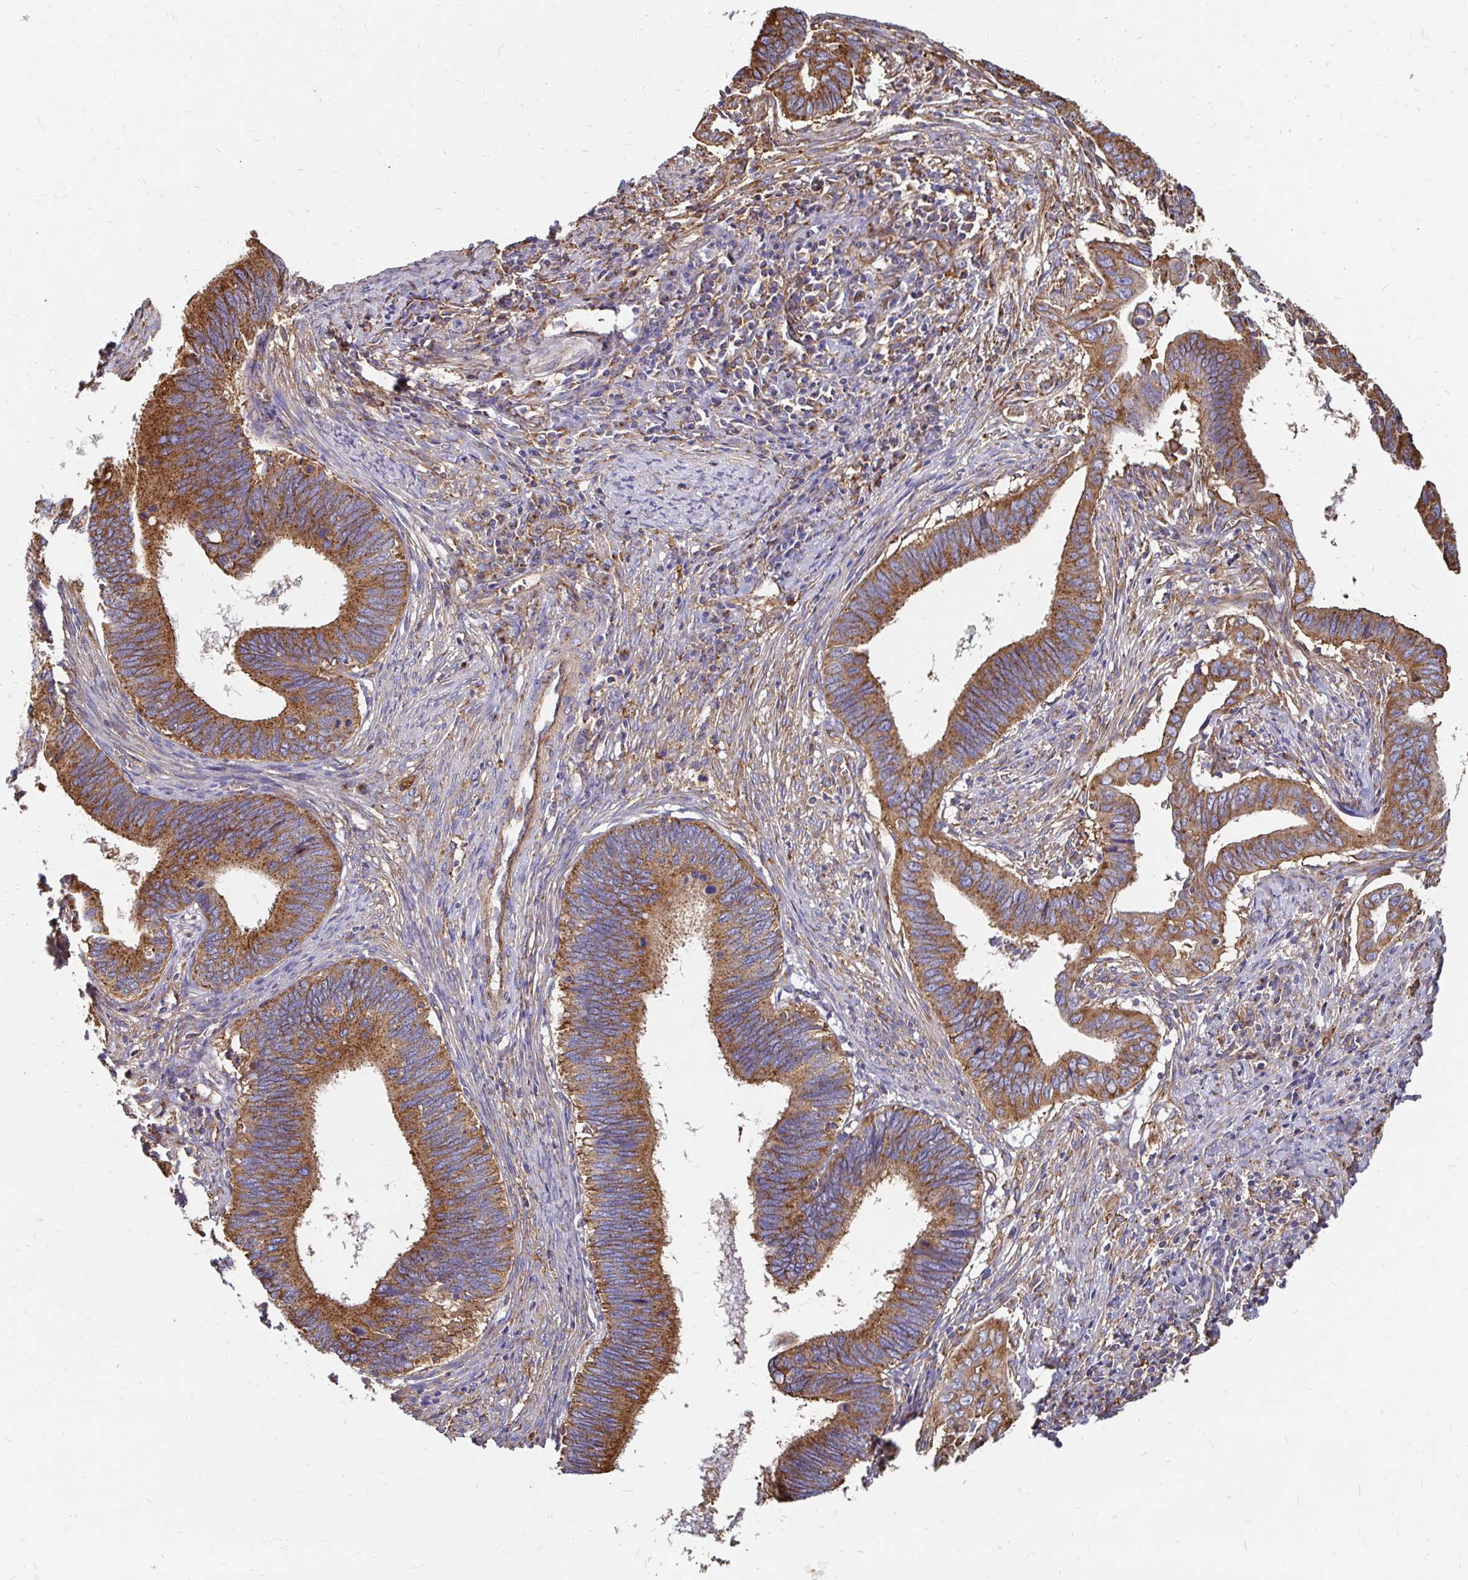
{"staining": {"intensity": "strong", "quantity": ">75%", "location": "cytoplasmic/membranous"}, "tissue": "cervical cancer", "cell_type": "Tumor cells", "image_type": "cancer", "snomed": [{"axis": "morphology", "description": "Adenocarcinoma, NOS"}, {"axis": "topography", "description": "Cervix"}], "caption": "Strong cytoplasmic/membranous expression is identified in approximately >75% of tumor cells in cervical cancer.", "gene": "CLTC", "patient": {"sex": "female", "age": 42}}